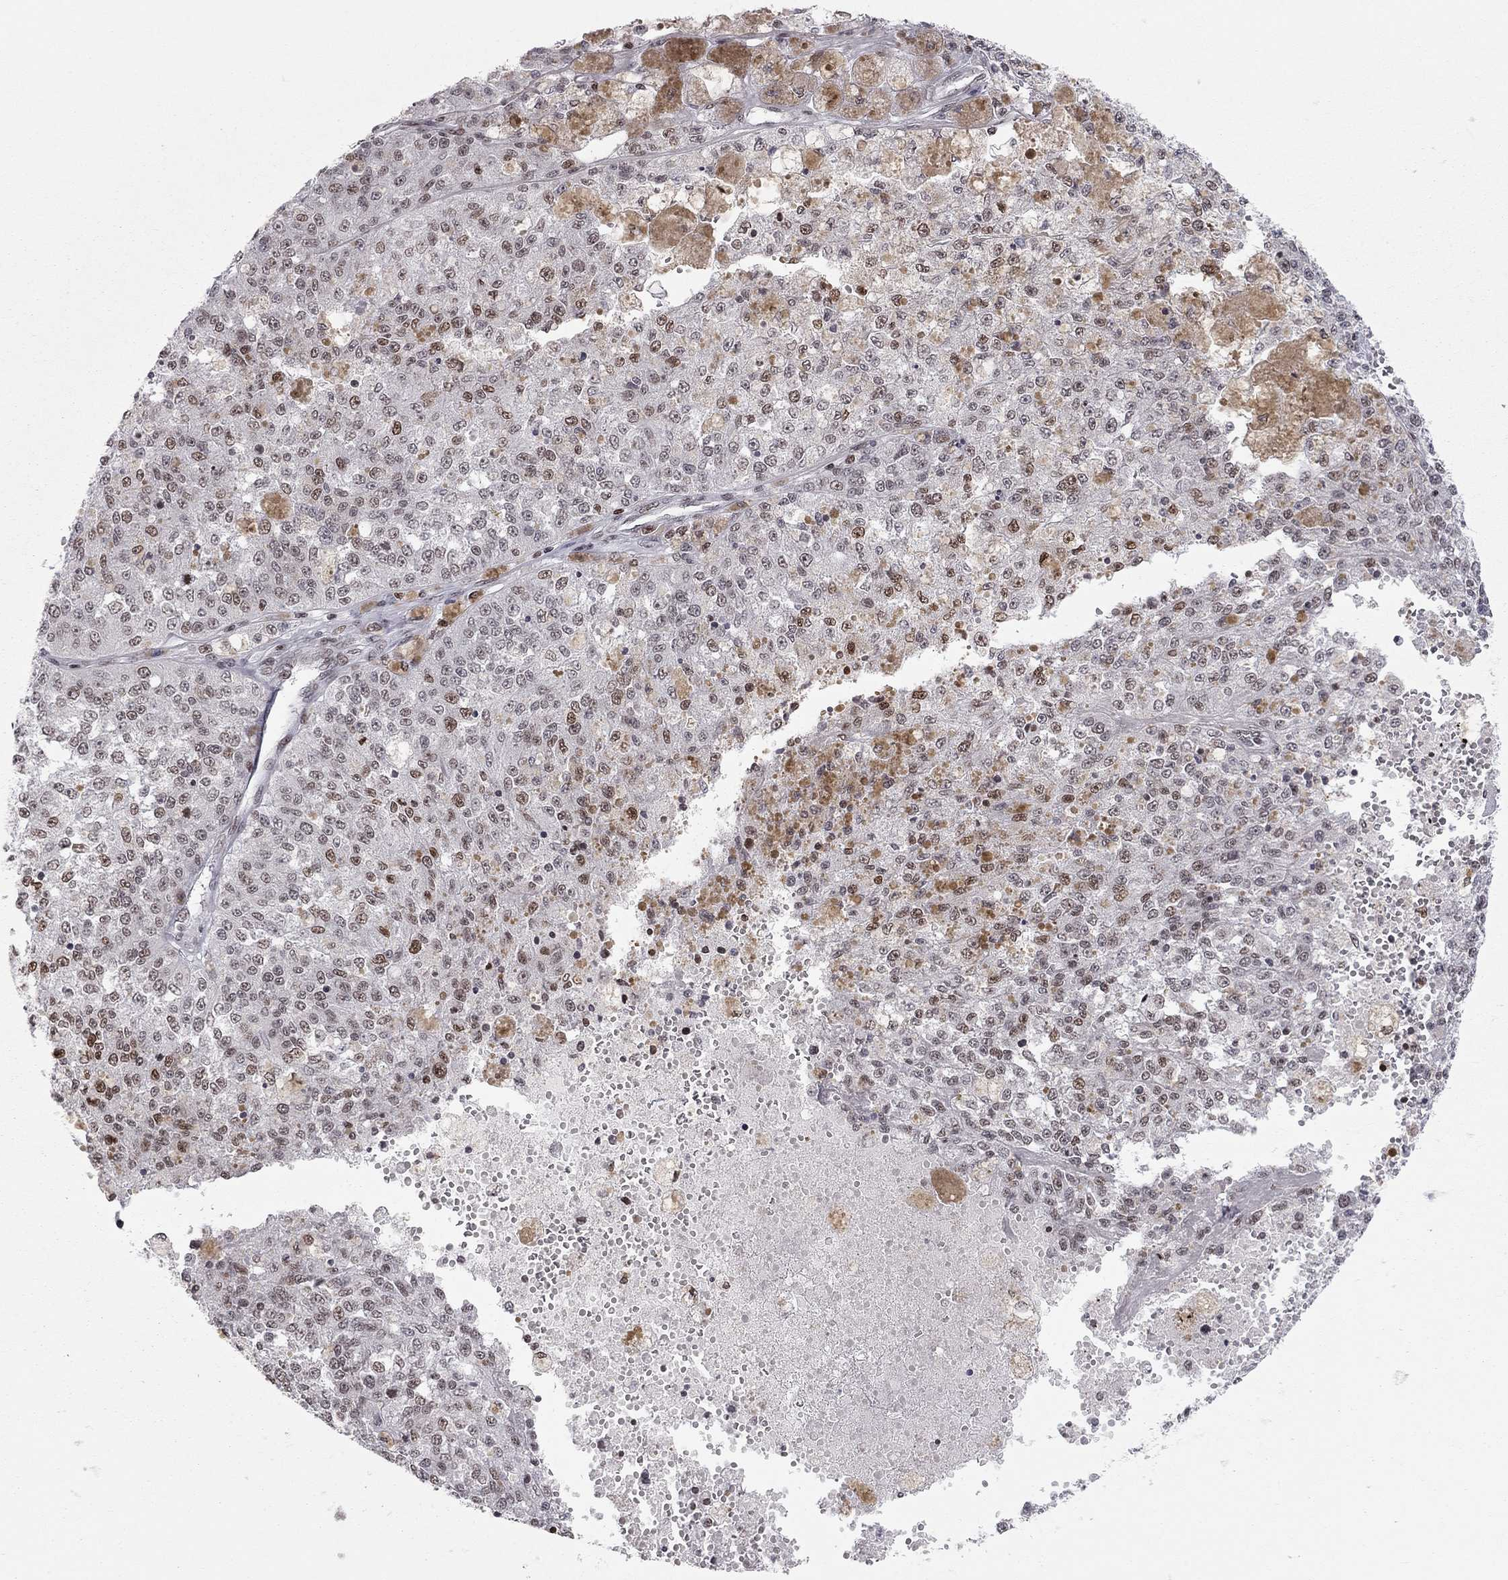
{"staining": {"intensity": "moderate", "quantity": "<25%", "location": "nuclear"}, "tissue": "melanoma", "cell_type": "Tumor cells", "image_type": "cancer", "snomed": [{"axis": "morphology", "description": "Malignant melanoma, Metastatic site"}, {"axis": "topography", "description": "Lymph node"}], "caption": "High-magnification brightfield microscopy of melanoma stained with DAB (3,3'-diaminobenzidine) (brown) and counterstained with hematoxylin (blue). tumor cells exhibit moderate nuclear positivity is present in about<25% of cells.", "gene": "H2AX", "patient": {"sex": "female", "age": 64}}